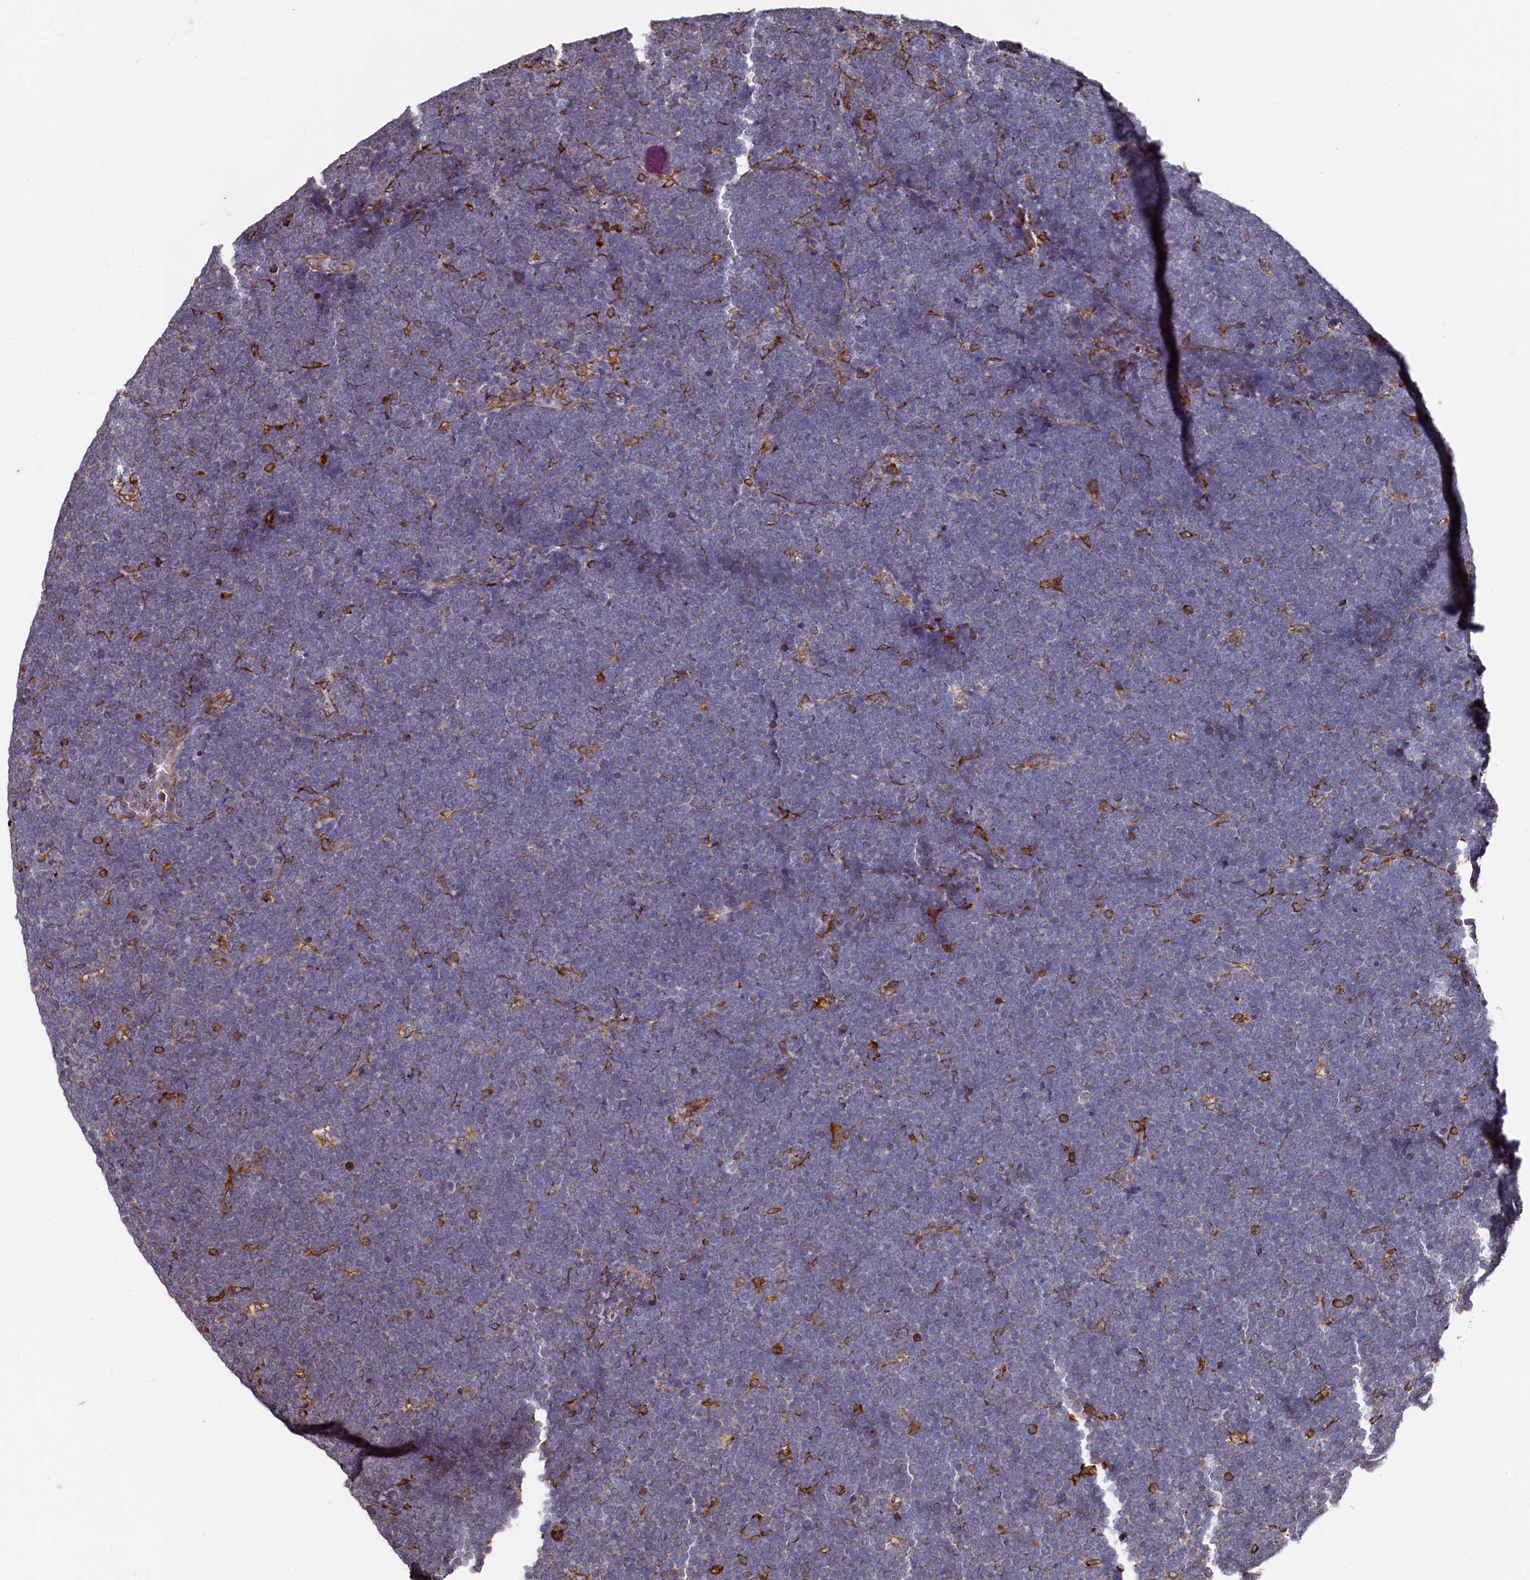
{"staining": {"intensity": "negative", "quantity": "none", "location": "none"}, "tissue": "lymphoma", "cell_type": "Tumor cells", "image_type": "cancer", "snomed": [{"axis": "morphology", "description": "Malignant lymphoma, non-Hodgkin's type, High grade"}, {"axis": "topography", "description": "Lymph node"}], "caption": "This is a image of IHC staining of high-grade malignant lymphoma, non-Hodgkin's type, which shows no positivity in tumor cells.", "gene": "NEURL1B", "patient": {"sex": "male", "age": 13}}